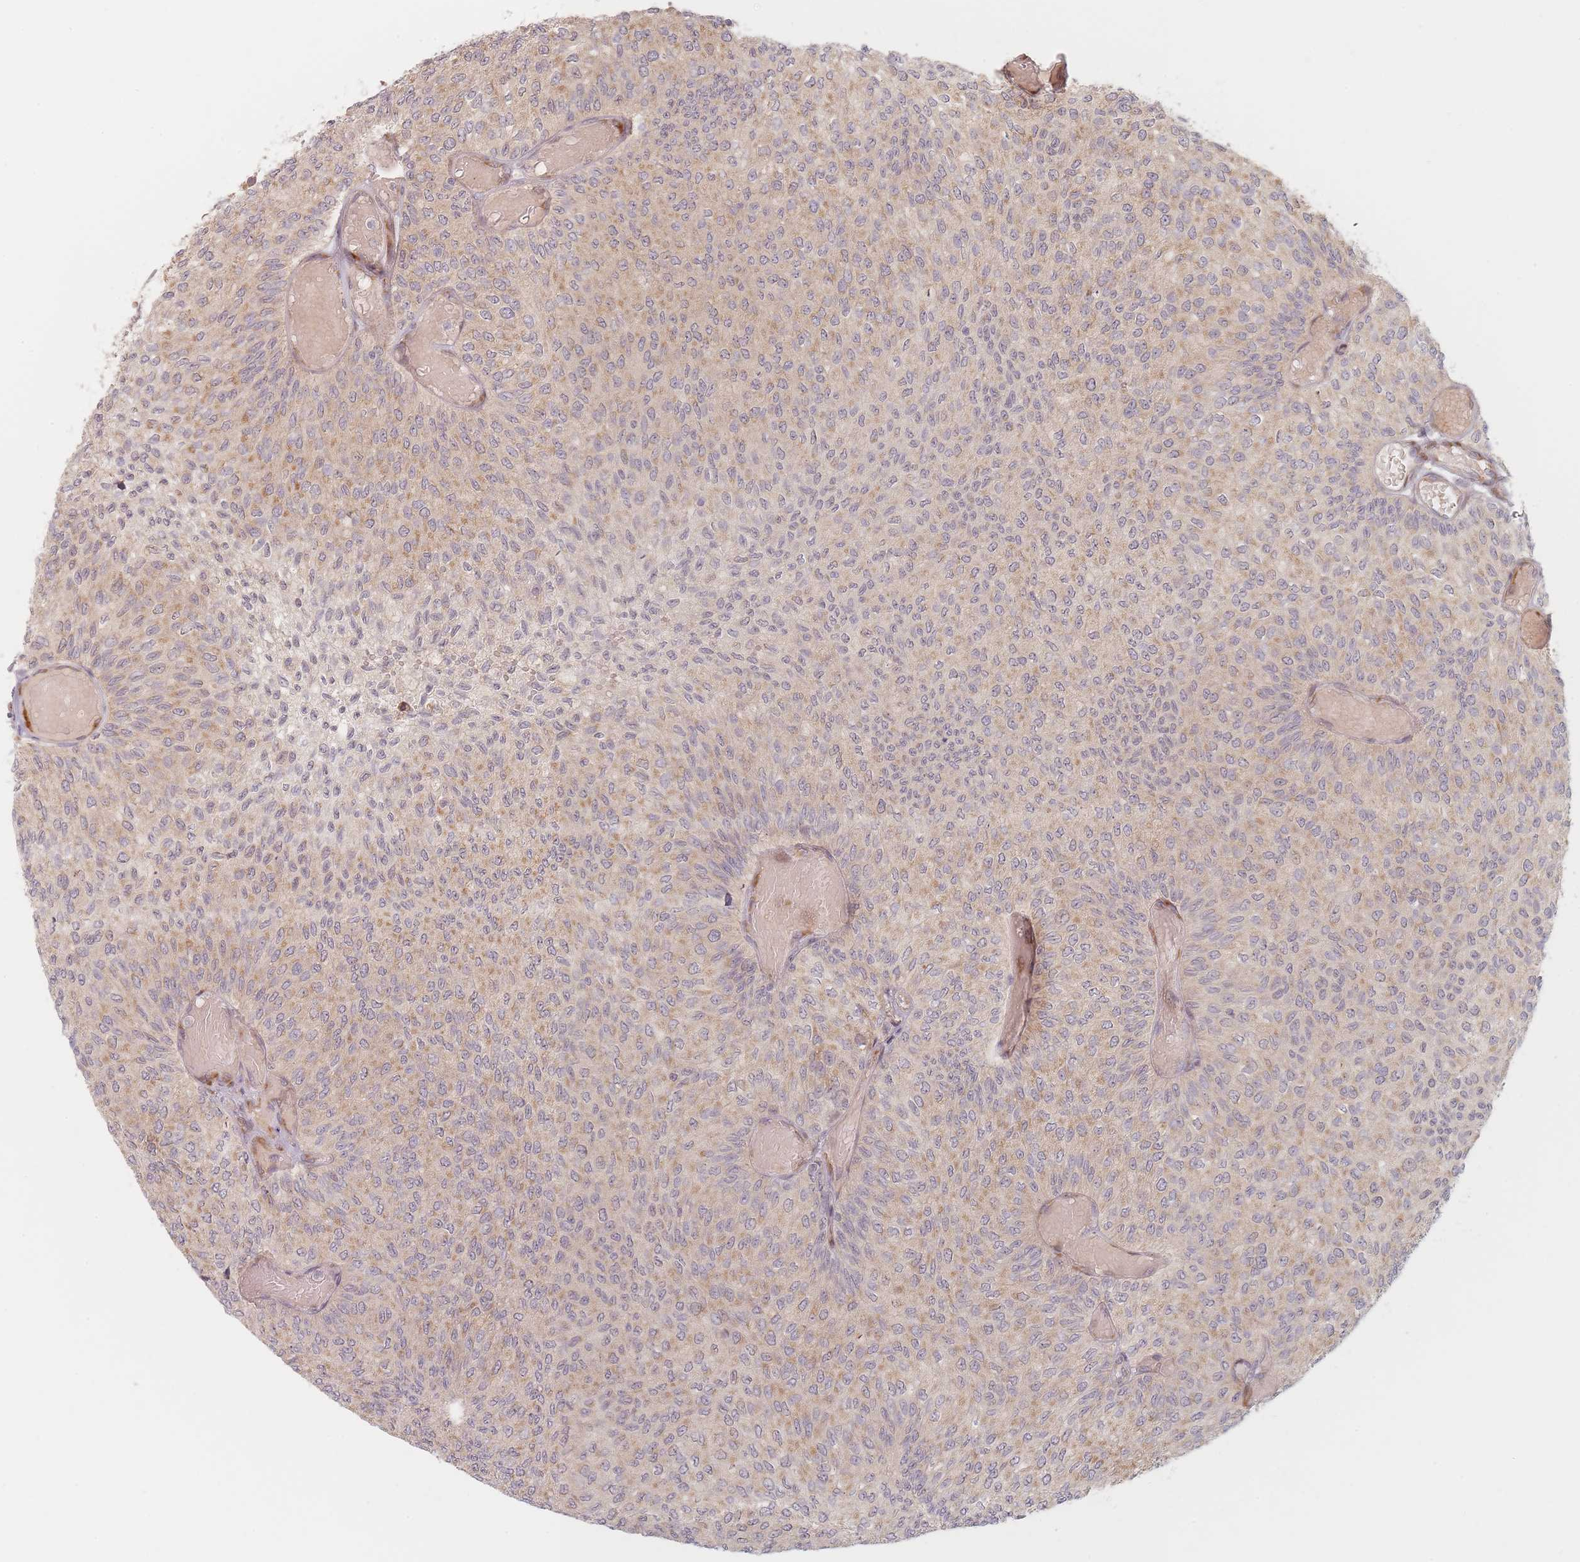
{"staining": {"intensity": "moderate", "quantity": "25%-75%", "location": "cytoplasmic/membranous"}, "tissue": "urothelial cancer", "cell_type": "Tumor cells", "image_type": "cancer", "snomed": [{"axis": "morphology", "description": "Urothelial carcinoma, Low grade"}, {"axis": "topography", "description": "Urinary bladder"}], "caption": "Protein expression analysis of urothelial cancer exhibits moderate cytoplasmic/membranous positivity in approximately 25%-75% of tumor cells.", "gene": "ZKSCAN7", "patient": {"sex": "male", "age": 78}}